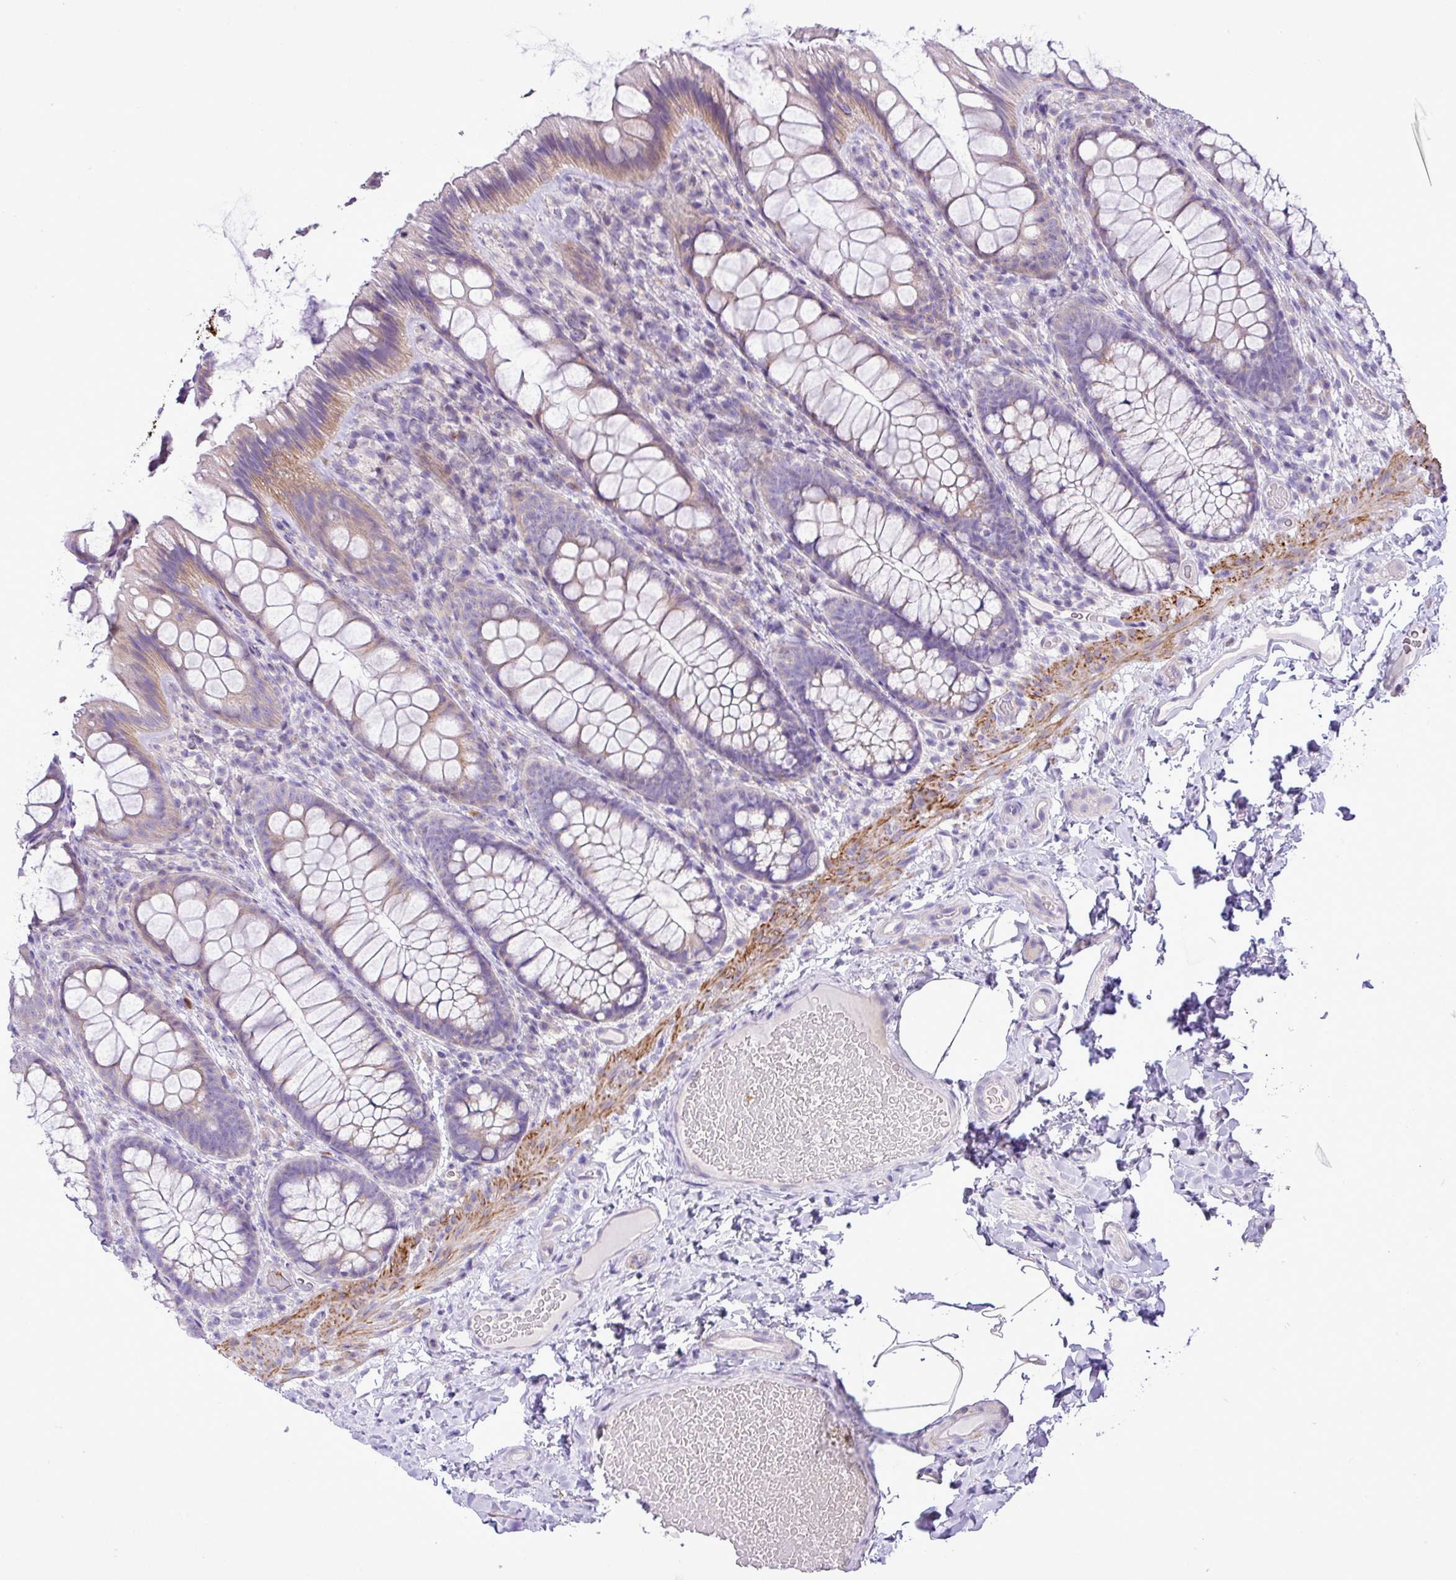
{"staining": {"intensity": "negative", "quantity": "none", "location": "none"}, "tissue": "colon", "cell_type": "Endothelial cells", "image_type": "normal", "snomed": [{"axis": "morphology", "description": "Normal tissue, NOS"}, {"axis": "topography", "description": "Colon"}], "caption": "Micrograph shows no significant protein expression in endothelial cells of unremarkable colon. (Stains: DAB (3,3'-diaminobenzidine) immunohistochemistry (IHC) with hematoxylin counter stain, Microscopy: brightfield microscopy at high magnification).", "gene": "ZSCAN5A", "patient": {"sex": "male", "age": 46}}